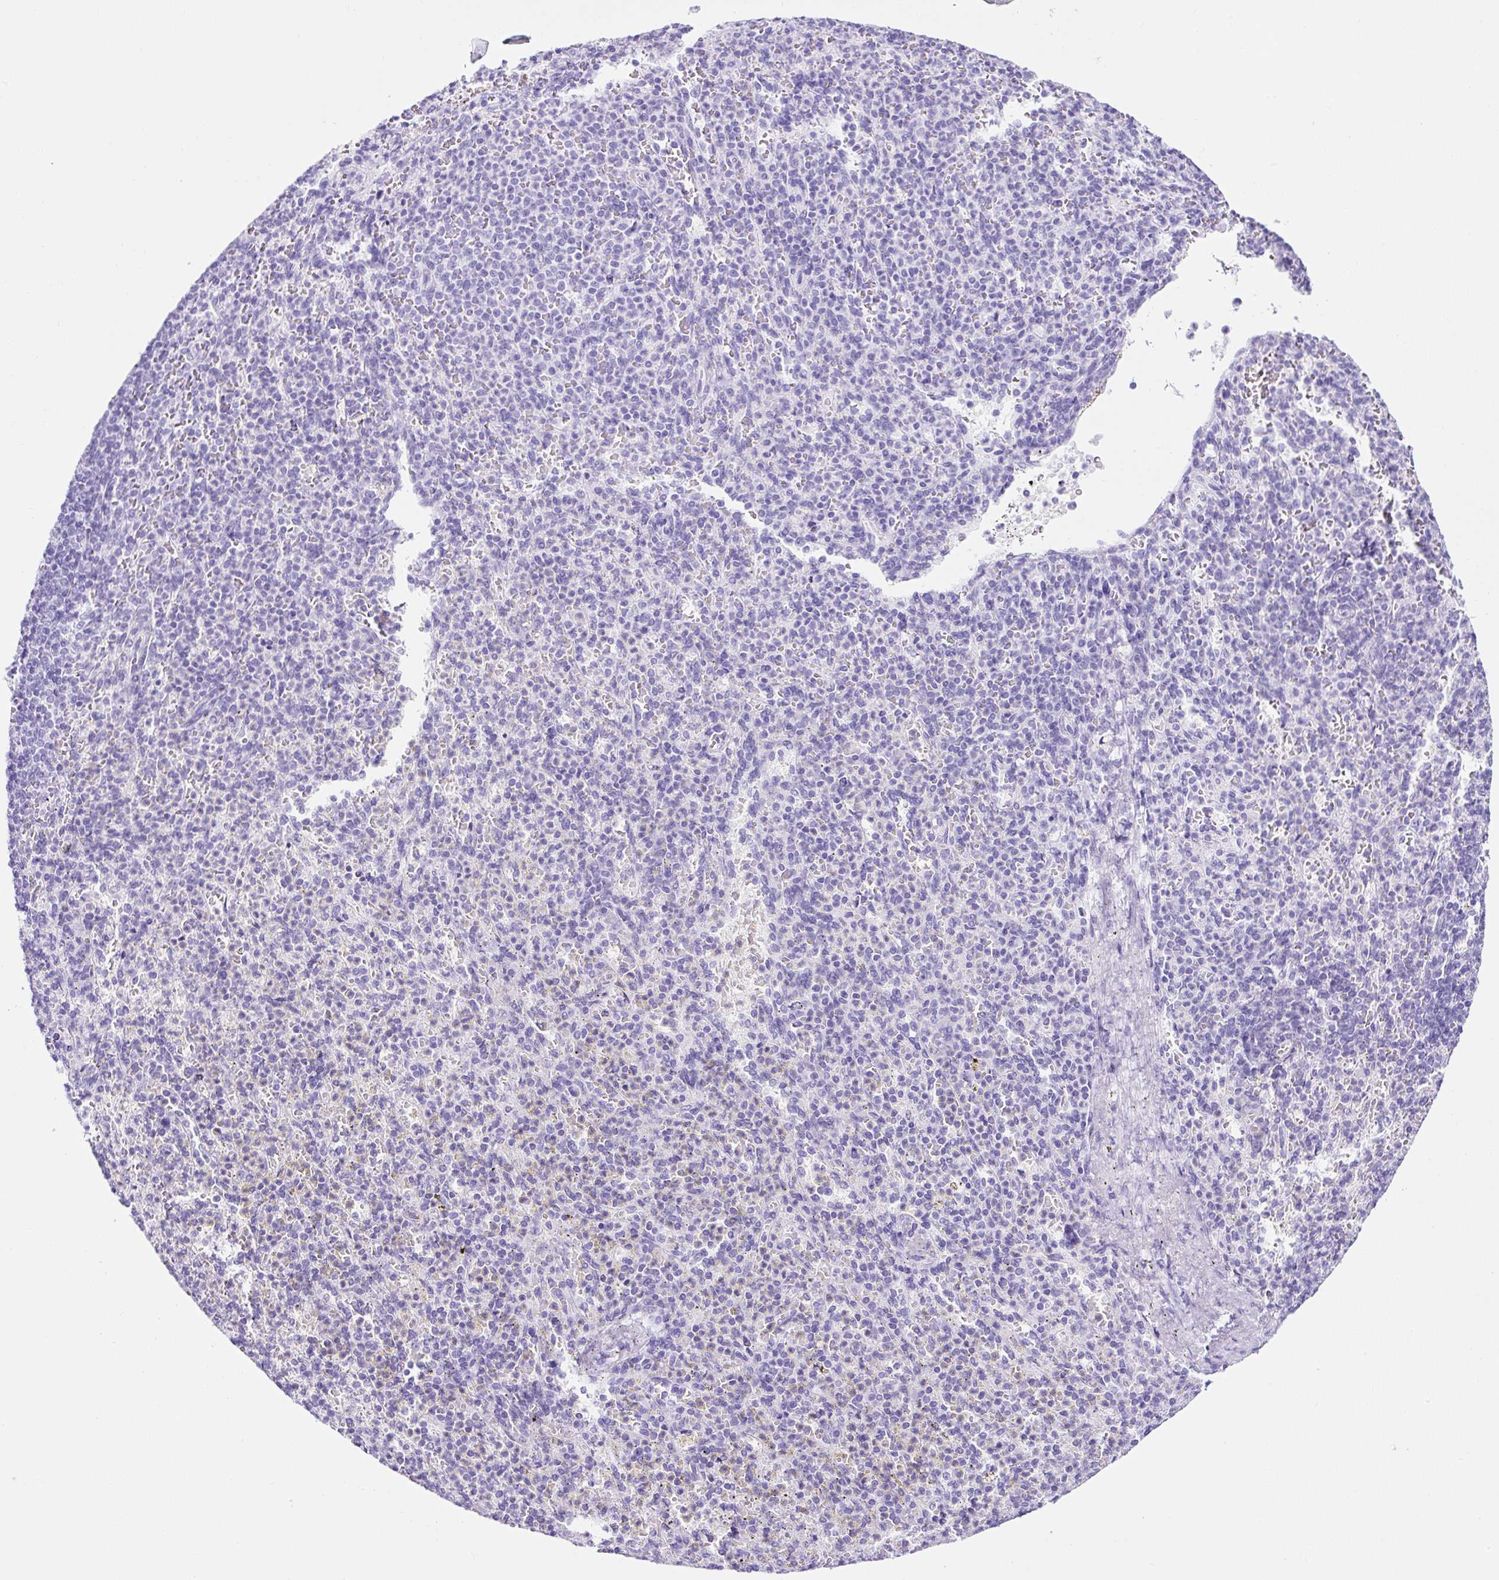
{"staining": {"intensity": "negative", "quantity": "none", "location": "none"}, "tissue": "spleen", "cell_type": "Cells in red pulp", "image_type": "normal", "snomed": [{"axis": "morphology", "description": "Normal tissue, NOS"}, {"axis": "topography", "description": "Spleen"}], "caption": "Cells in red pulp are negative for brown protein staining in unremarkable spleen. (Stains: DAB (3,3'-diaminobenzidine) immunohistochemistry (IHC) with hematoxylin counter stain, Microscopy: brightfield microscopy at high magnification).", "gene": "TMEM200B", "patient": {"sex": "female", "age": 74}}